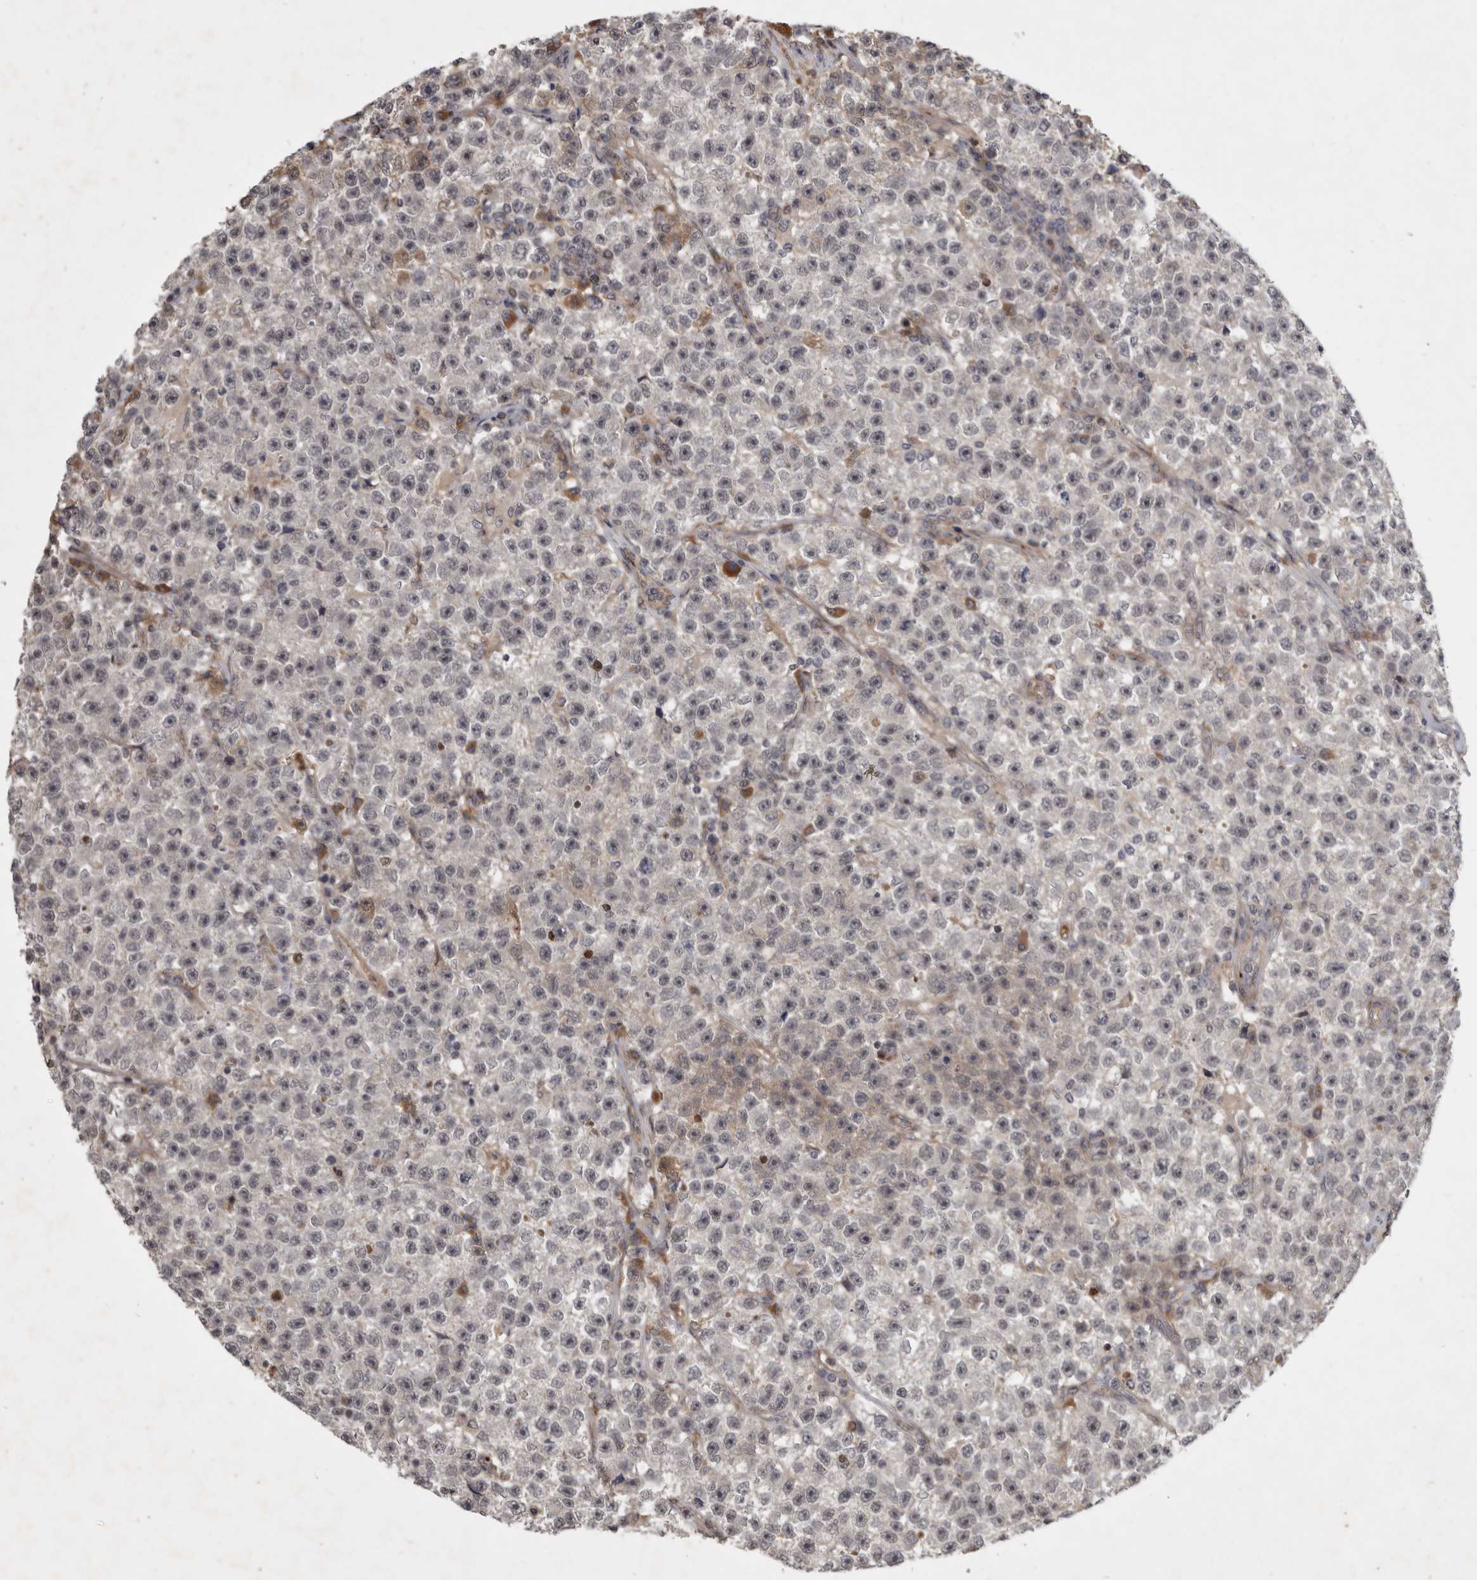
{"staining": {"intensity": "negative", "quantity": "none", "location": "none"}, "tissue": "testis cancer", "cell_type": "Tumor cells", "image_type": "cancer", "snomed": [{"axis": "morphology", "description": "Seminoma, NOS"}, {"axis": "topography", "description": "Testis"}], "caption": "Tumor cells are negative for protein expression in human testis cancer (seminoma).", "gene": "DNAJC28", "patient": {"sex": "male", "age": 22}}